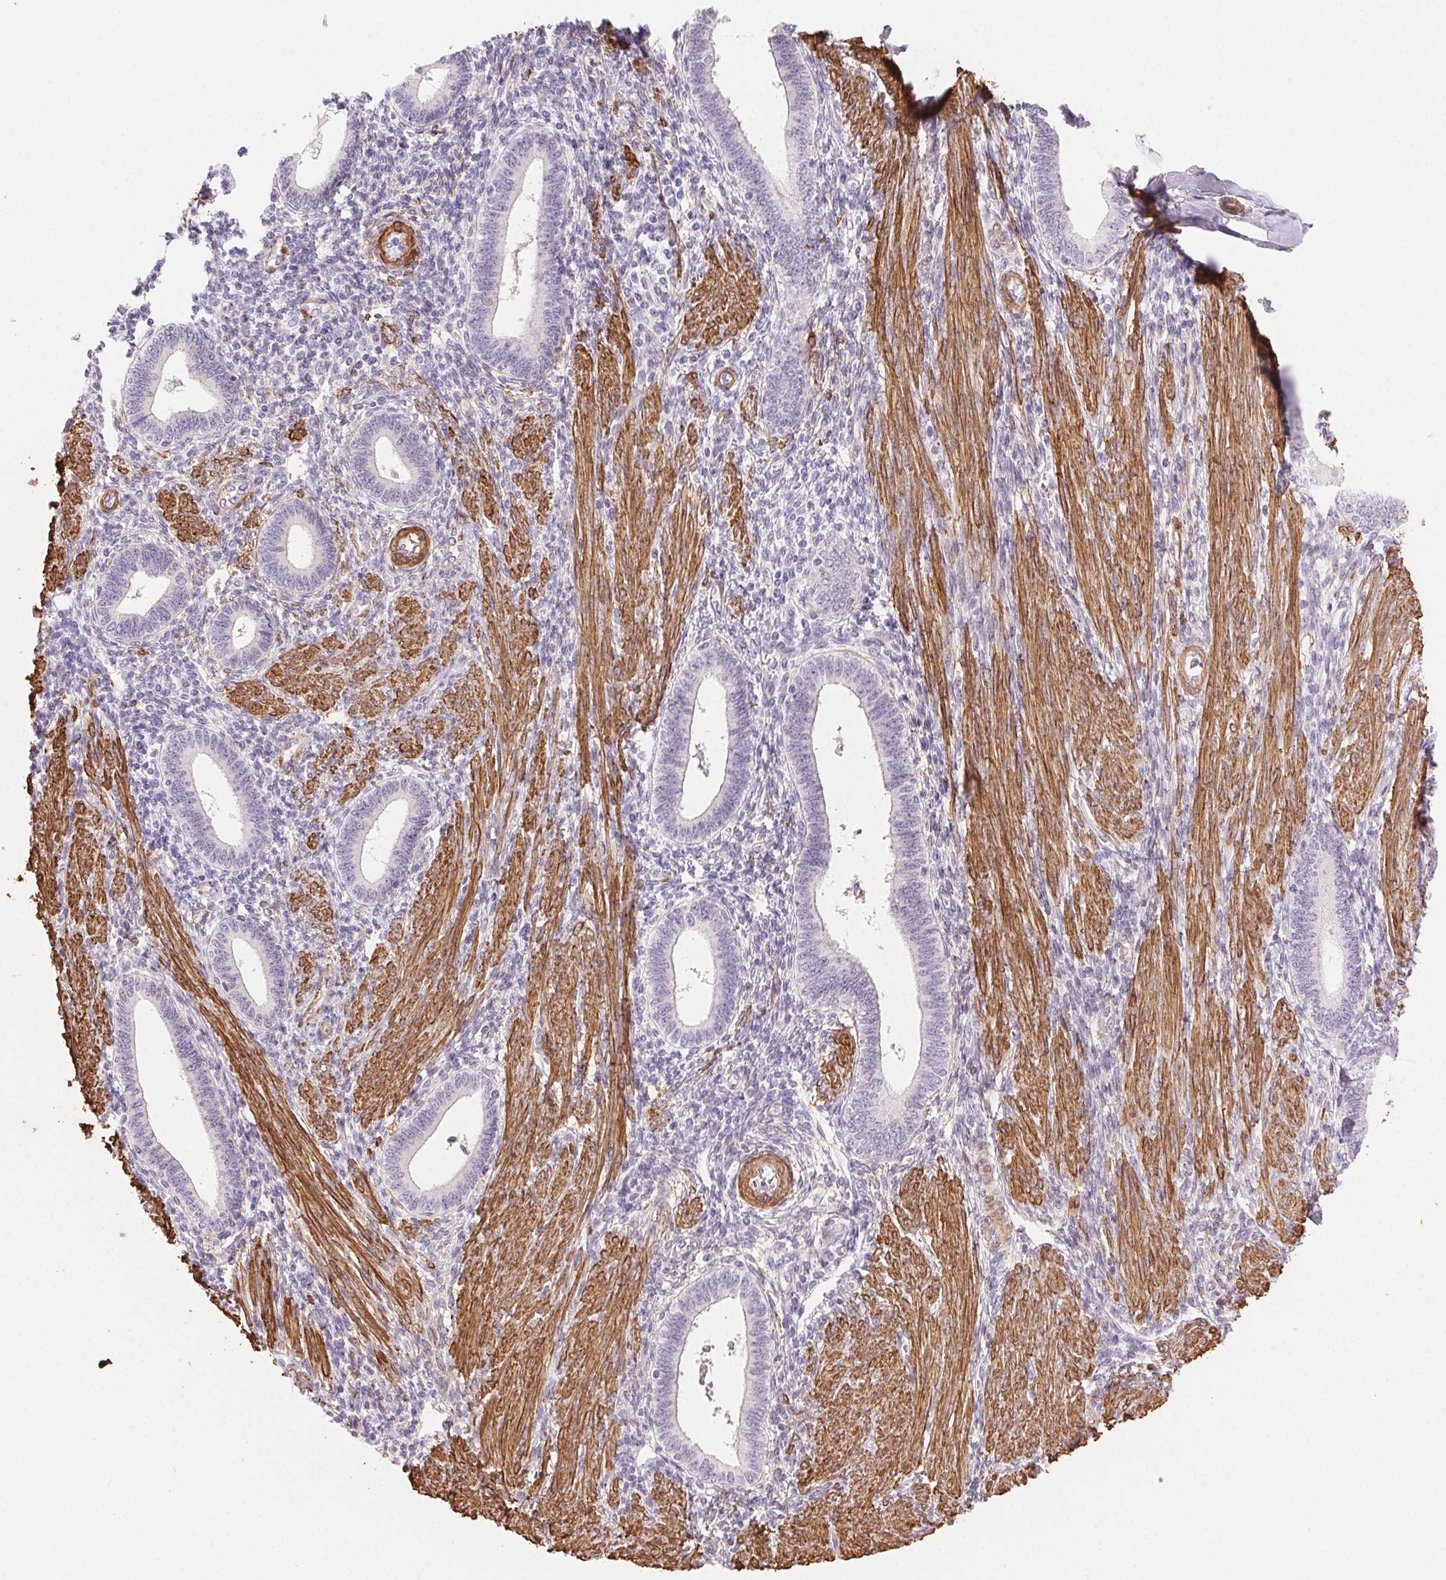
{"staining": {"intensity": "negative", "quantity": "none", "location": "none"}, "tissue": "endometrium", "cell_type": "Cells in endometrial stroma", "image_type": "normal", "snomed": [{"axis": "morphology", "description": "Normal tissue, NOS"}, {"axis": "topography", "description": "Endometrium"}], "caption": "Immunohistochemistry (IHC) of benign human endometrium displays no positivity in cells in endometrial stroma. (IHC, brightfield microscopy, high magnification).", "gene": "GPX8", "patient": {"sex": "female", "age": 42}}